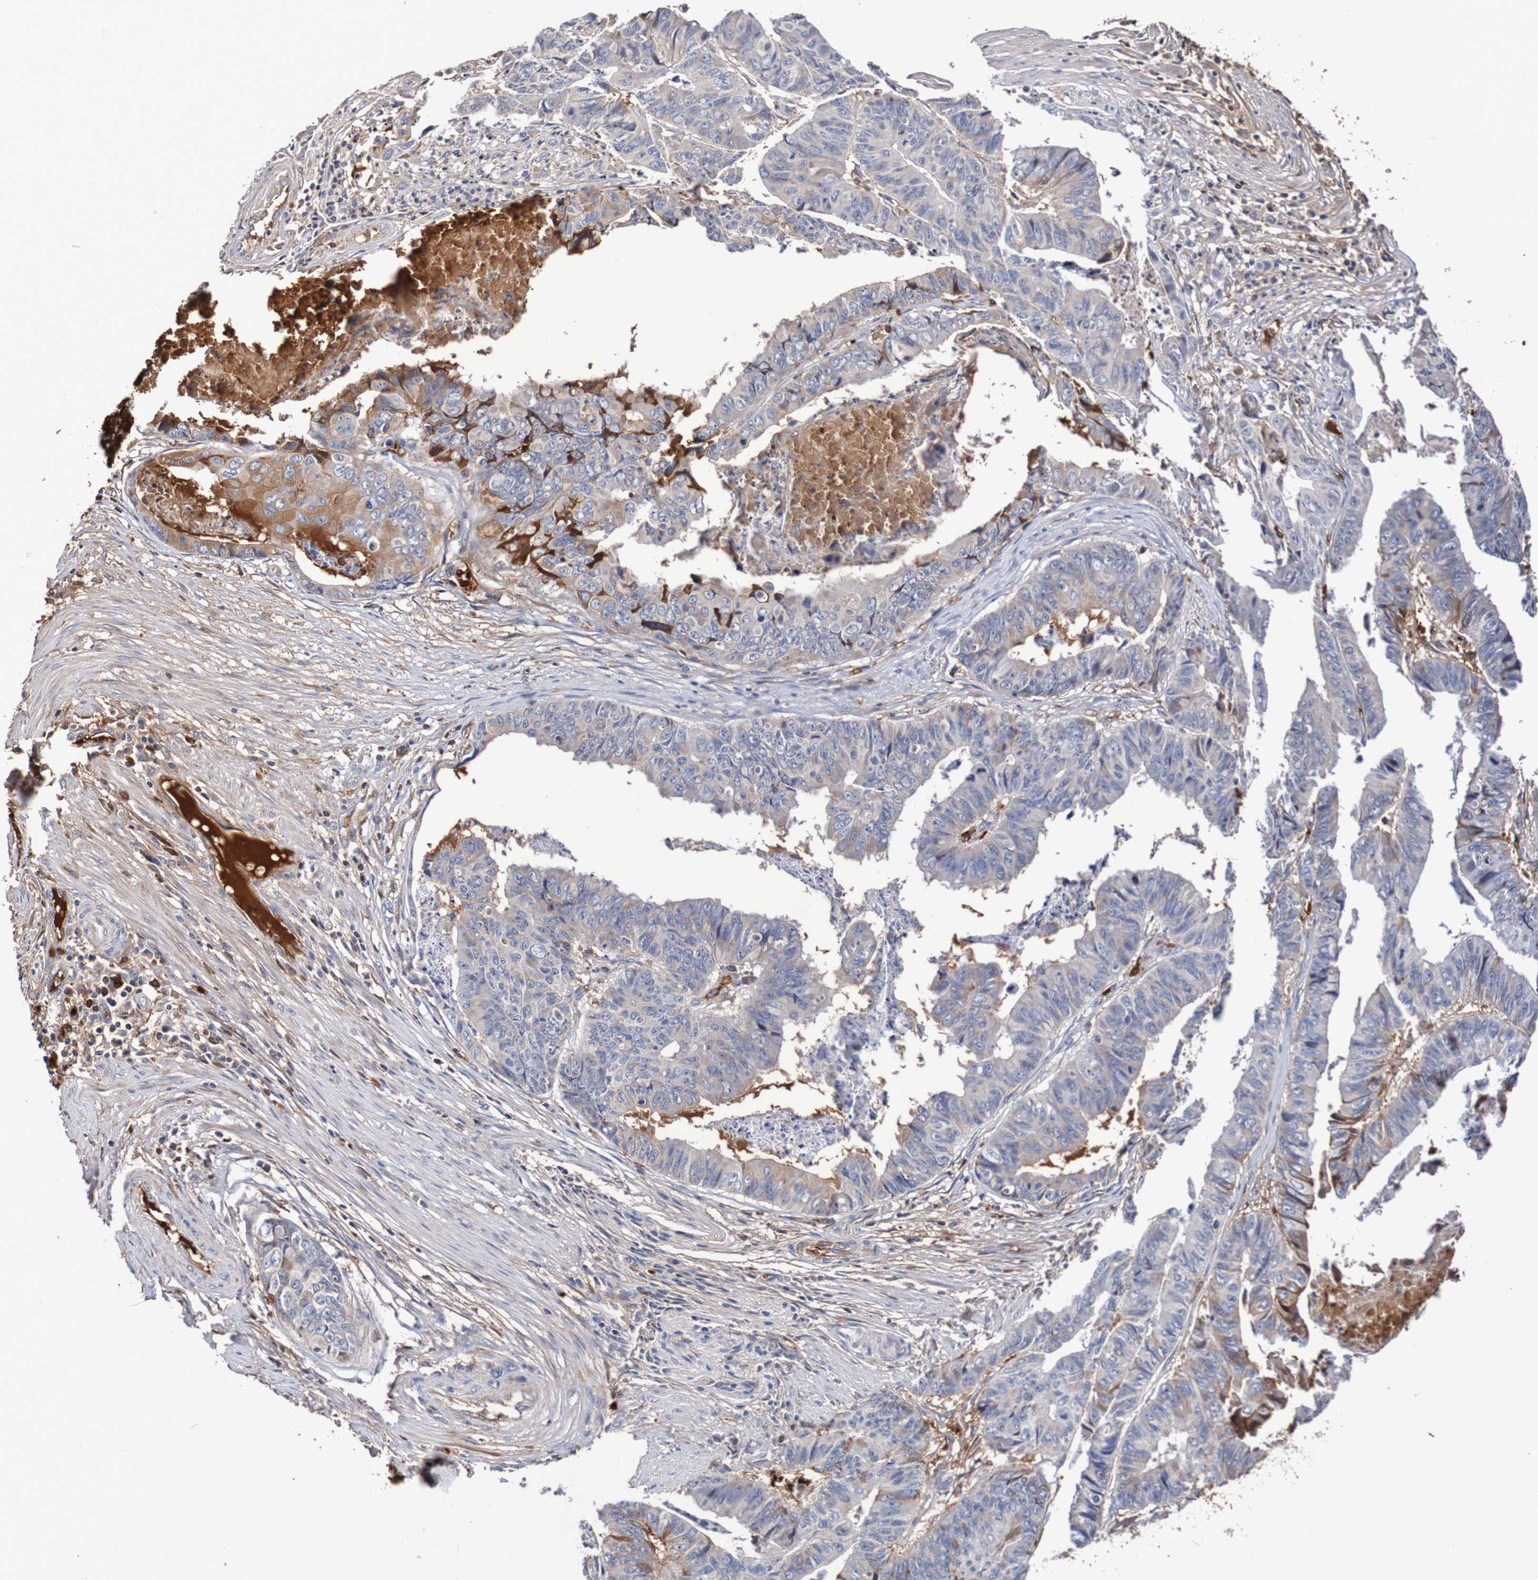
{"staining": {"intensity": "negative", "quantity": "none", "location": "none"}, "tissue": "stomach cancer", "cell_type": "Tumor cells", "image_type": "cancer", "snomed": [{"axis": "morphology", "description": "Adenocarcinoma, NOS"}, {"axis": "topography", "description": "Stomach, lower"}], "caption": "There is no significant staining in tumor cells of stomach adenocarcinoma.", "gene": "WNT4", "patient": {"sex": "male", "age": 77}}